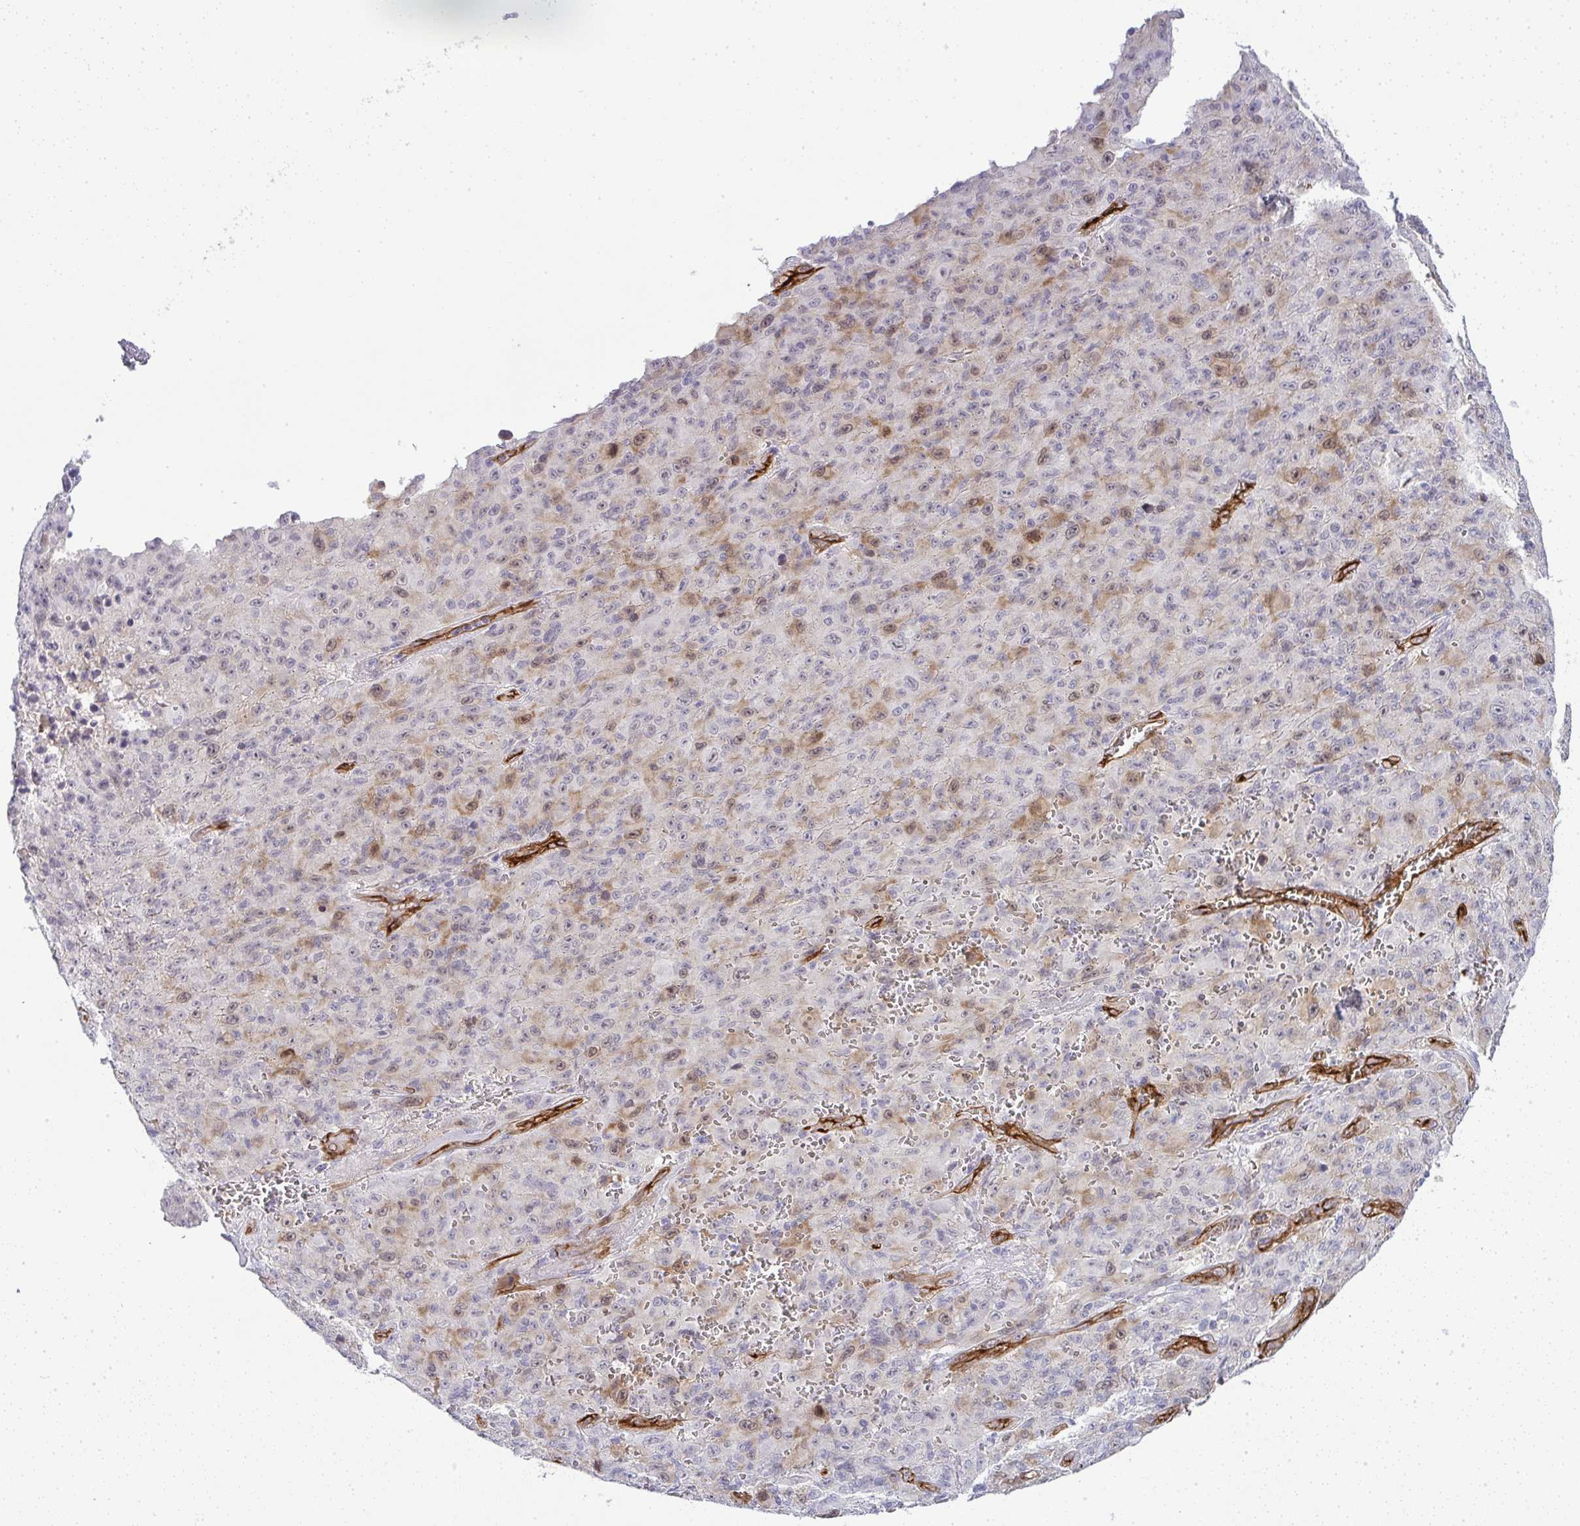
{"staining": {"intensity": "weak", "quantity": "<25%", "location": "cytoplasmic/membranous"}, "tissue": "melanoma", "cell_type": "Tumor cells", "image_type": "cancer", "snomed": [{"axis": "morphology", "description": "Malignant melanoma, NOS"}, {"axis": "topography", "description": "Skin"}], "caption": "DAB (3,3'-diaminobenzidine) immunohistochemical staining of human melanoma reveals no significant staining in tumor cells.", "gene": "UBE2S", "patient": {"sex": "male", "age": 46}}